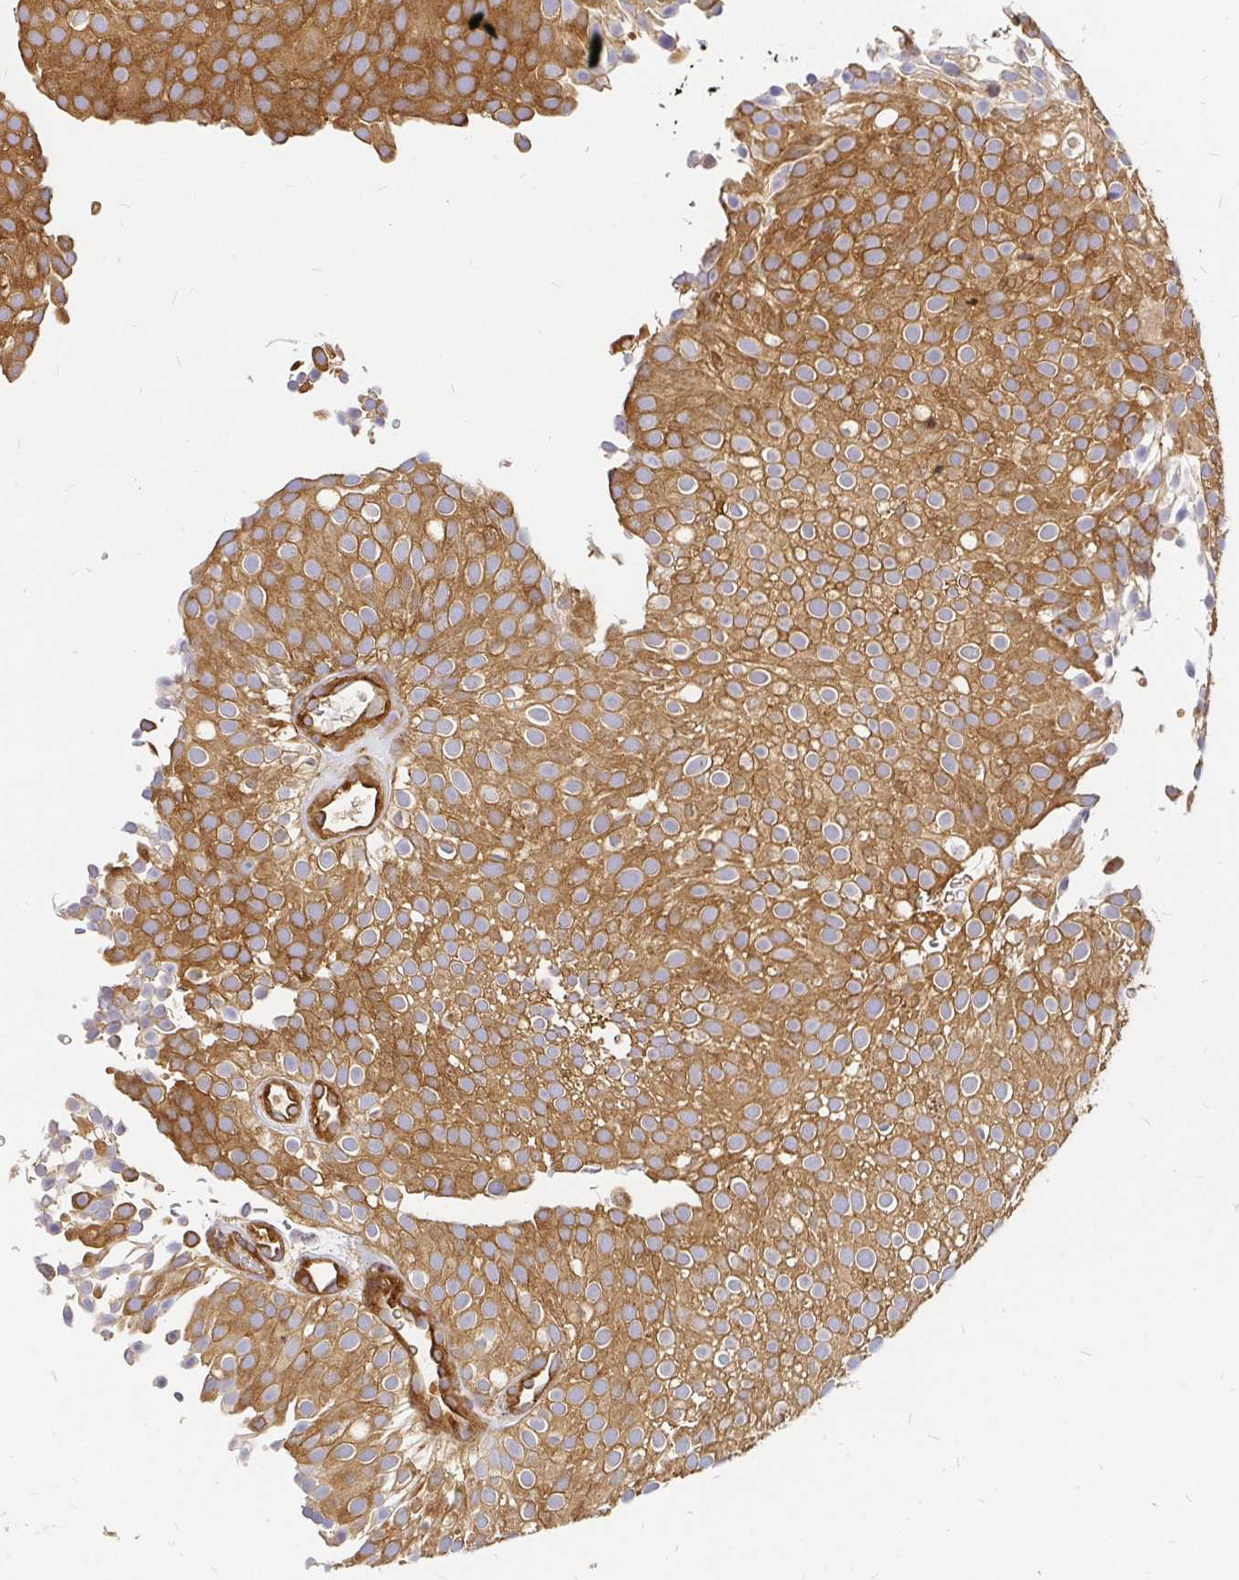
{"staining": {"intensity": "moderate", "quantity": ">75%", "location": "cytoplasmic/membranous"}, "tissue": "urothelial cancer", "cell_type": "Tumor cells", "image_type": "cancer", "snomed": [{"axis": "morphology", "description": "Urothelial carcinoma, Low grade"}, {"axis": "topography", "description": "Urinary bladder"}], "caption": "Immunohistochemical staining of human low-grade urothelial carcinoma shows medium levels of moderate cytoplasmic/membranous positivity in approximately >75% of tumor cells.", "gene": "KIF5B", "patient": {"sex": "male", "age": 78}}